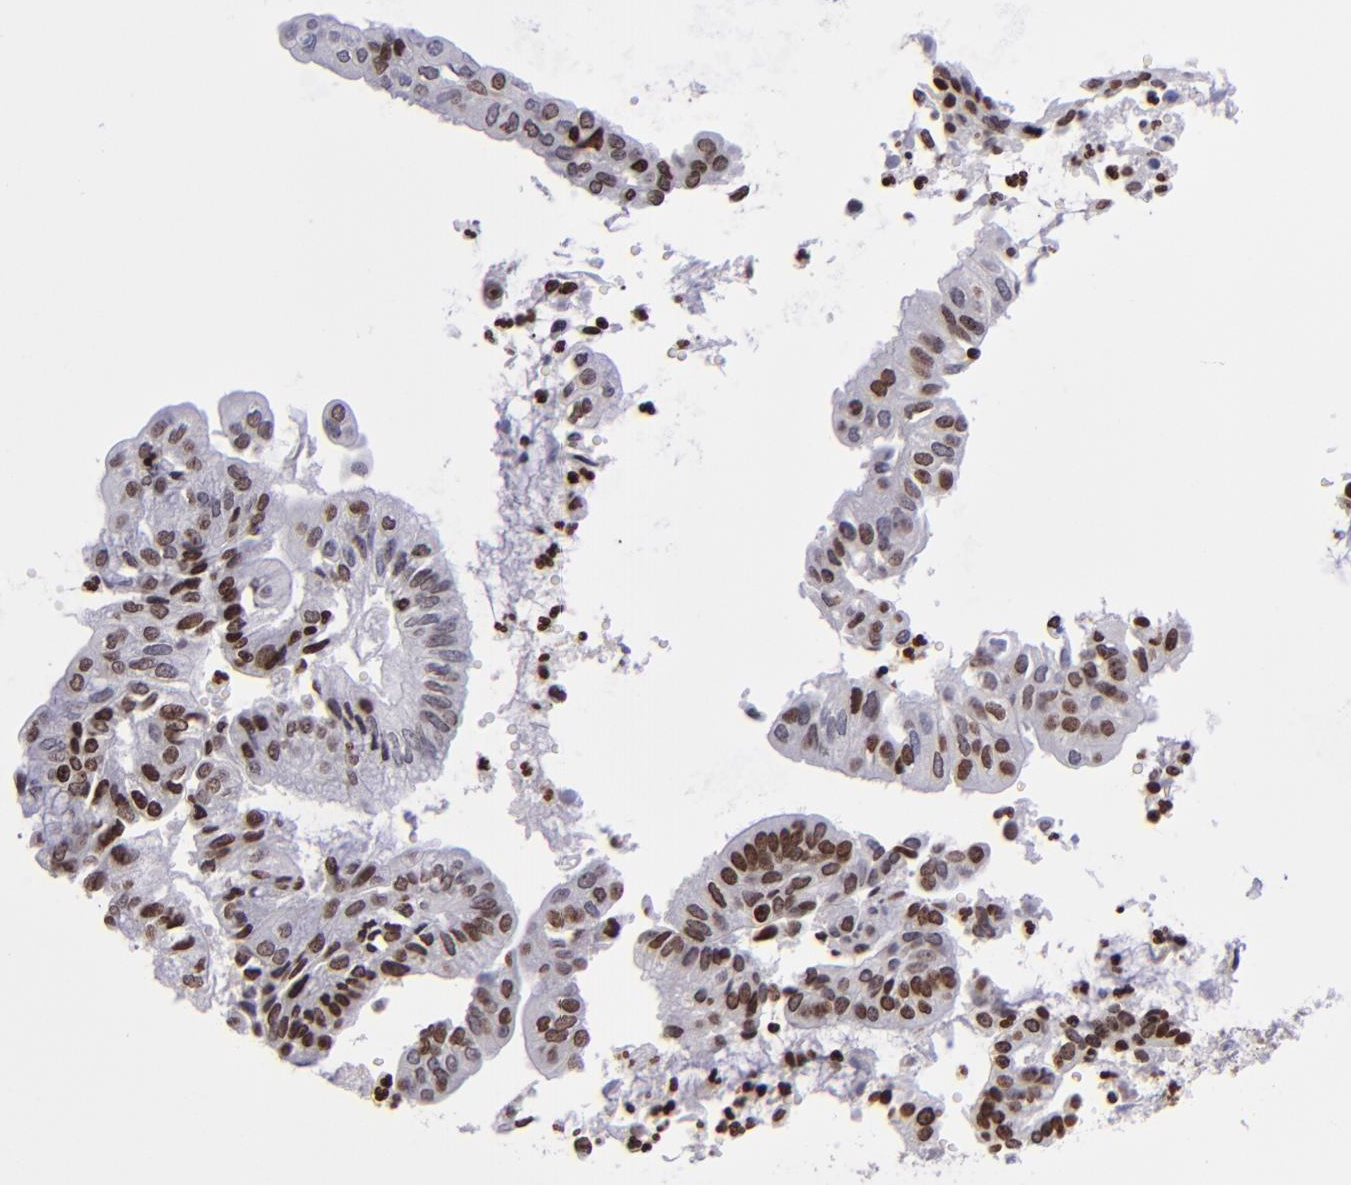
{"staining": {"intensity": "moderate", "quantity": ">75%", "location": "nuclear"}, "tissue": "endometrial cancer", "cell_type": "Tumor cells", "image_type": "cancer", "snomed": [{"axis": "morphology", "description": "Adenocarcinoma, NOS"}, {"axis": "topography", "description": "Endometrium"}], "caption": "Tumor cells exhibit medium levels of moderate nuclear expression in approximately >75% of cells in human endometrial adenocarcinoma.", "gene": "CDKL5", "patient": {"sex": "female", "age": 59}}